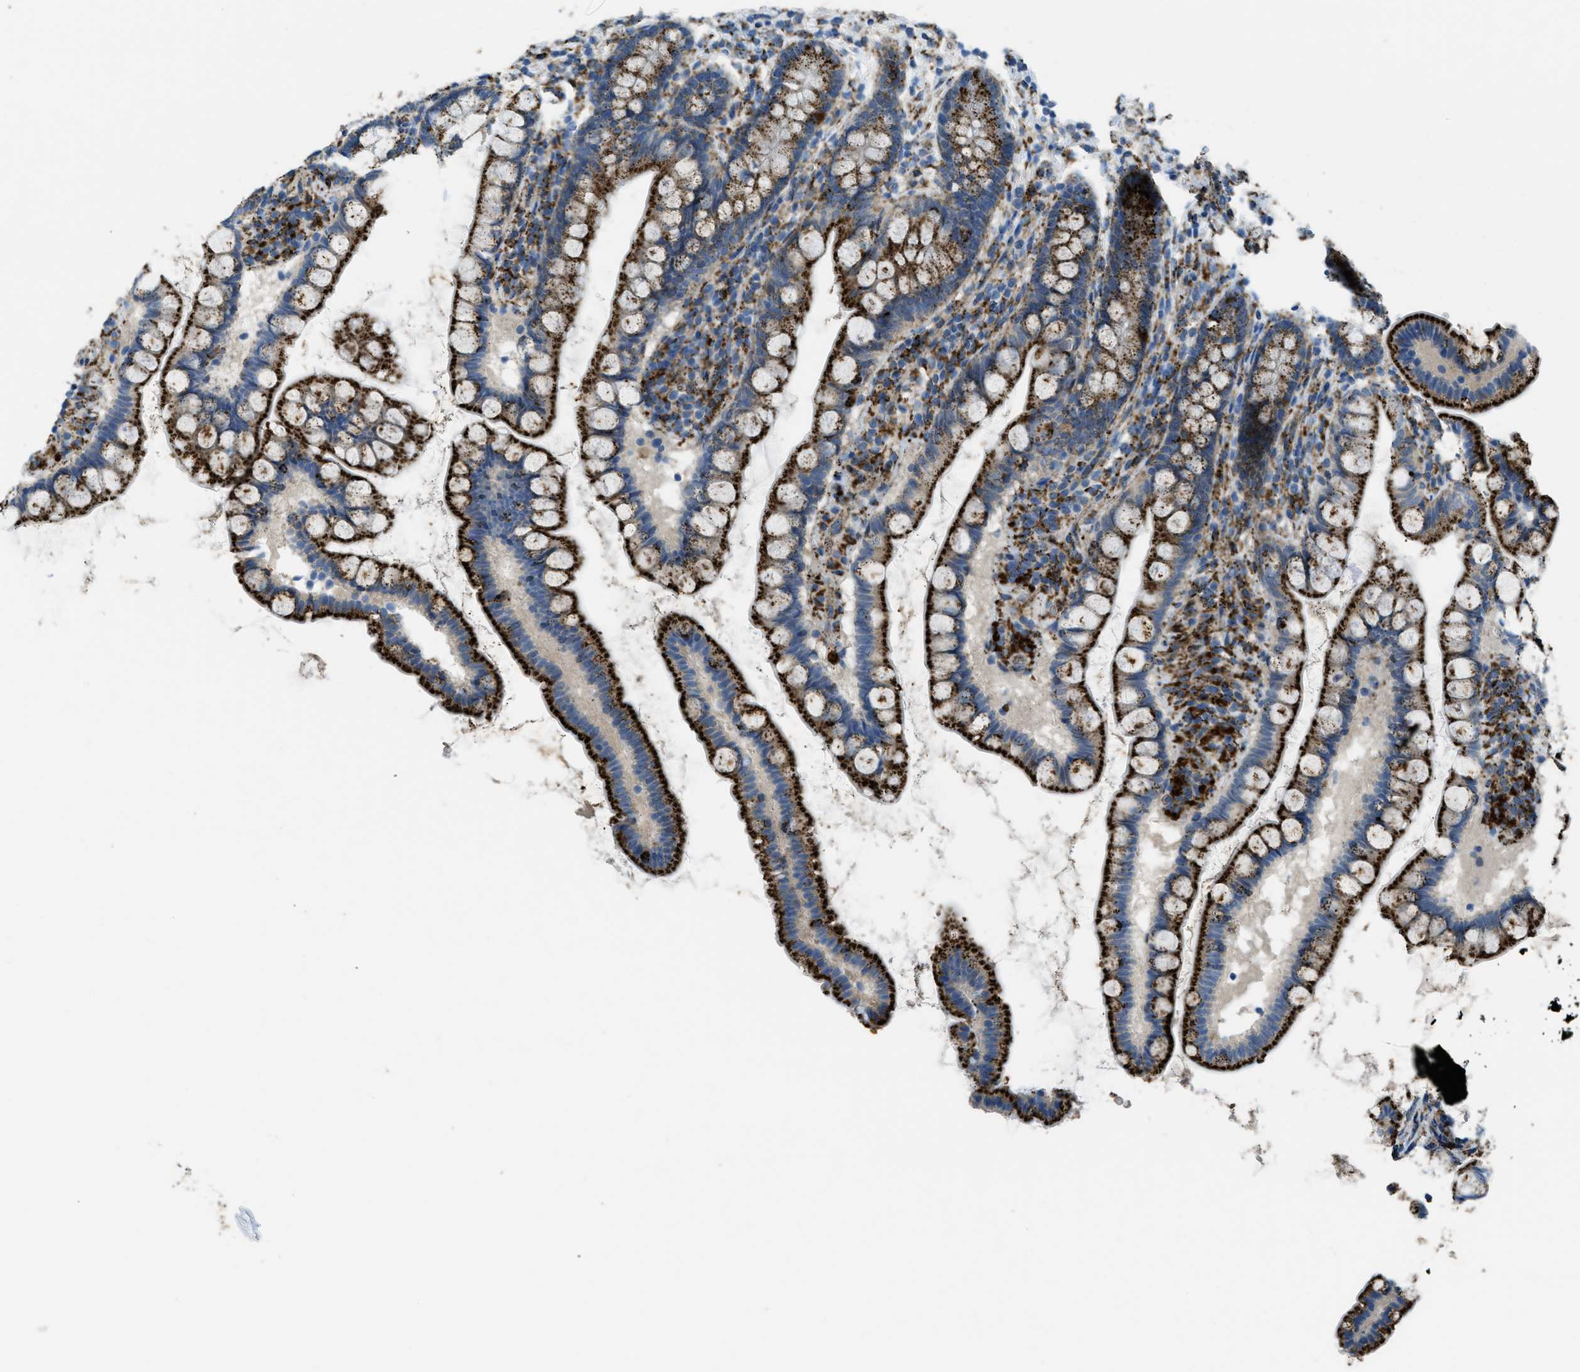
{"staining": {"intensity": "strong", "quantity": ">75%", "location": "cytoplasmic/membranous"}, "tissue": "small intestine", "cell_type": "Glandular cells", "image_type": "normal", "snomed": [{"axis": "morphology", "description": "Normal tissue, NOS"}, {"axis": "topography", "description": "Small intestine"}], "caption": "Immunohistochemistry (DAB (3,3'-diaminobenzidine)) staining of unremarkable small intestine reveals strong cytoplasmic/membranous protein staining in about >75% of glandular cells. Using DAB (brown) and hematoxylin (blue) stains, captured at high magnification using brightfield microscopy.", "gene": "SCARB2", "patient": {"sex": "female", "age": 84}}